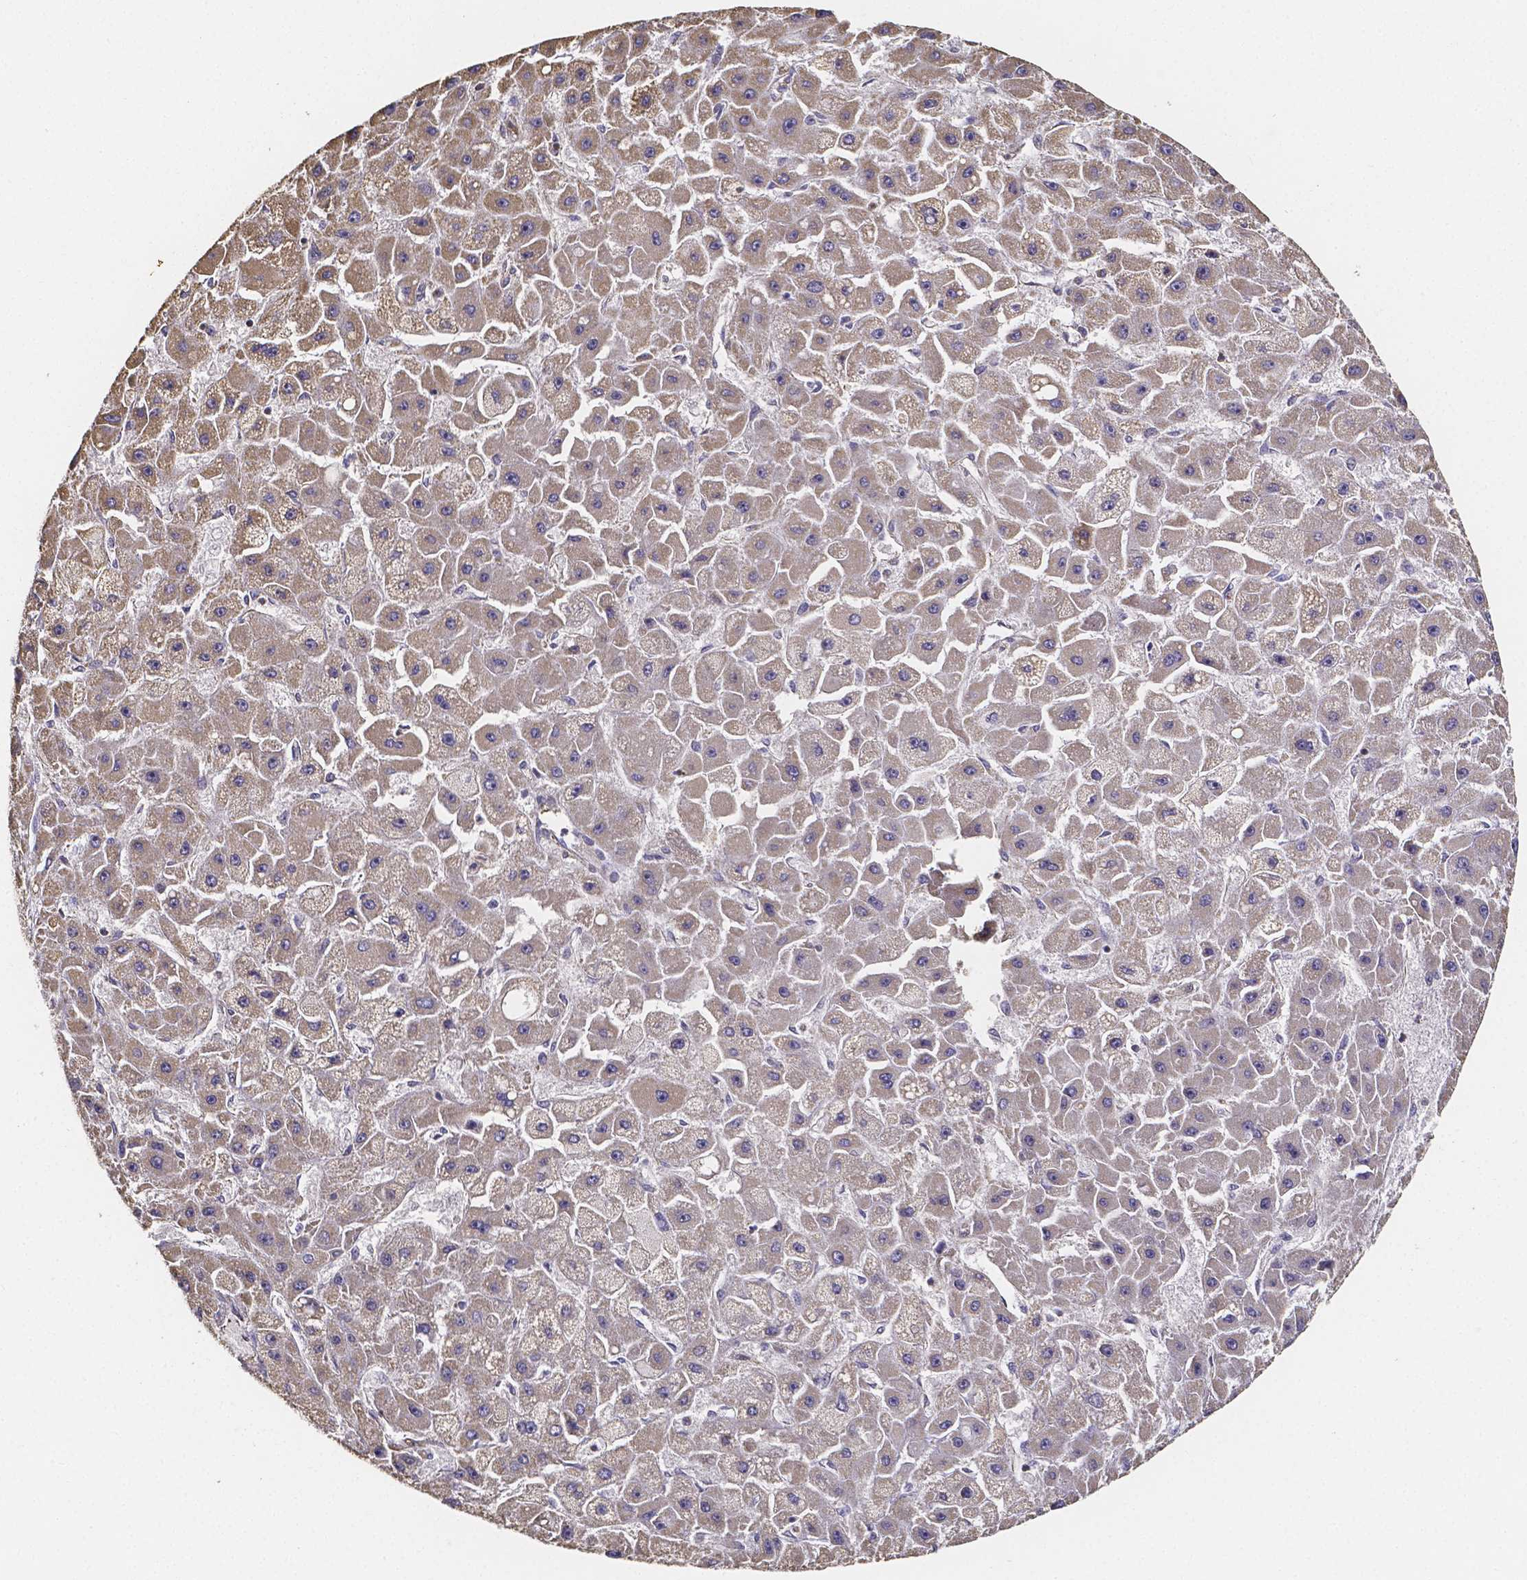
{"staining": {"intensity": "weak", "quantity": "25%-75%", "location": "cytoplasmic/membranous"}, "tissue": "liver cancer", "cell_type": "Tumor cells", "image_type": "cancer", "snomed": [{"axis": "morphology", "description": "Carcinoma, Hepatocellular, NOS"}, {"axis": "topography", "description": "Liver"}], "caption": "A low amount of weak cytoplasmic/membranous positivity is present in approximately 25%-75% of tumor cells in liver hepatocellular carcinoma tissue. (brown staining indicates protein expression, while blue staining denotes nuclei).", "gene": "SLC35D2", "patient": {"sex": "female", "age": 25}}